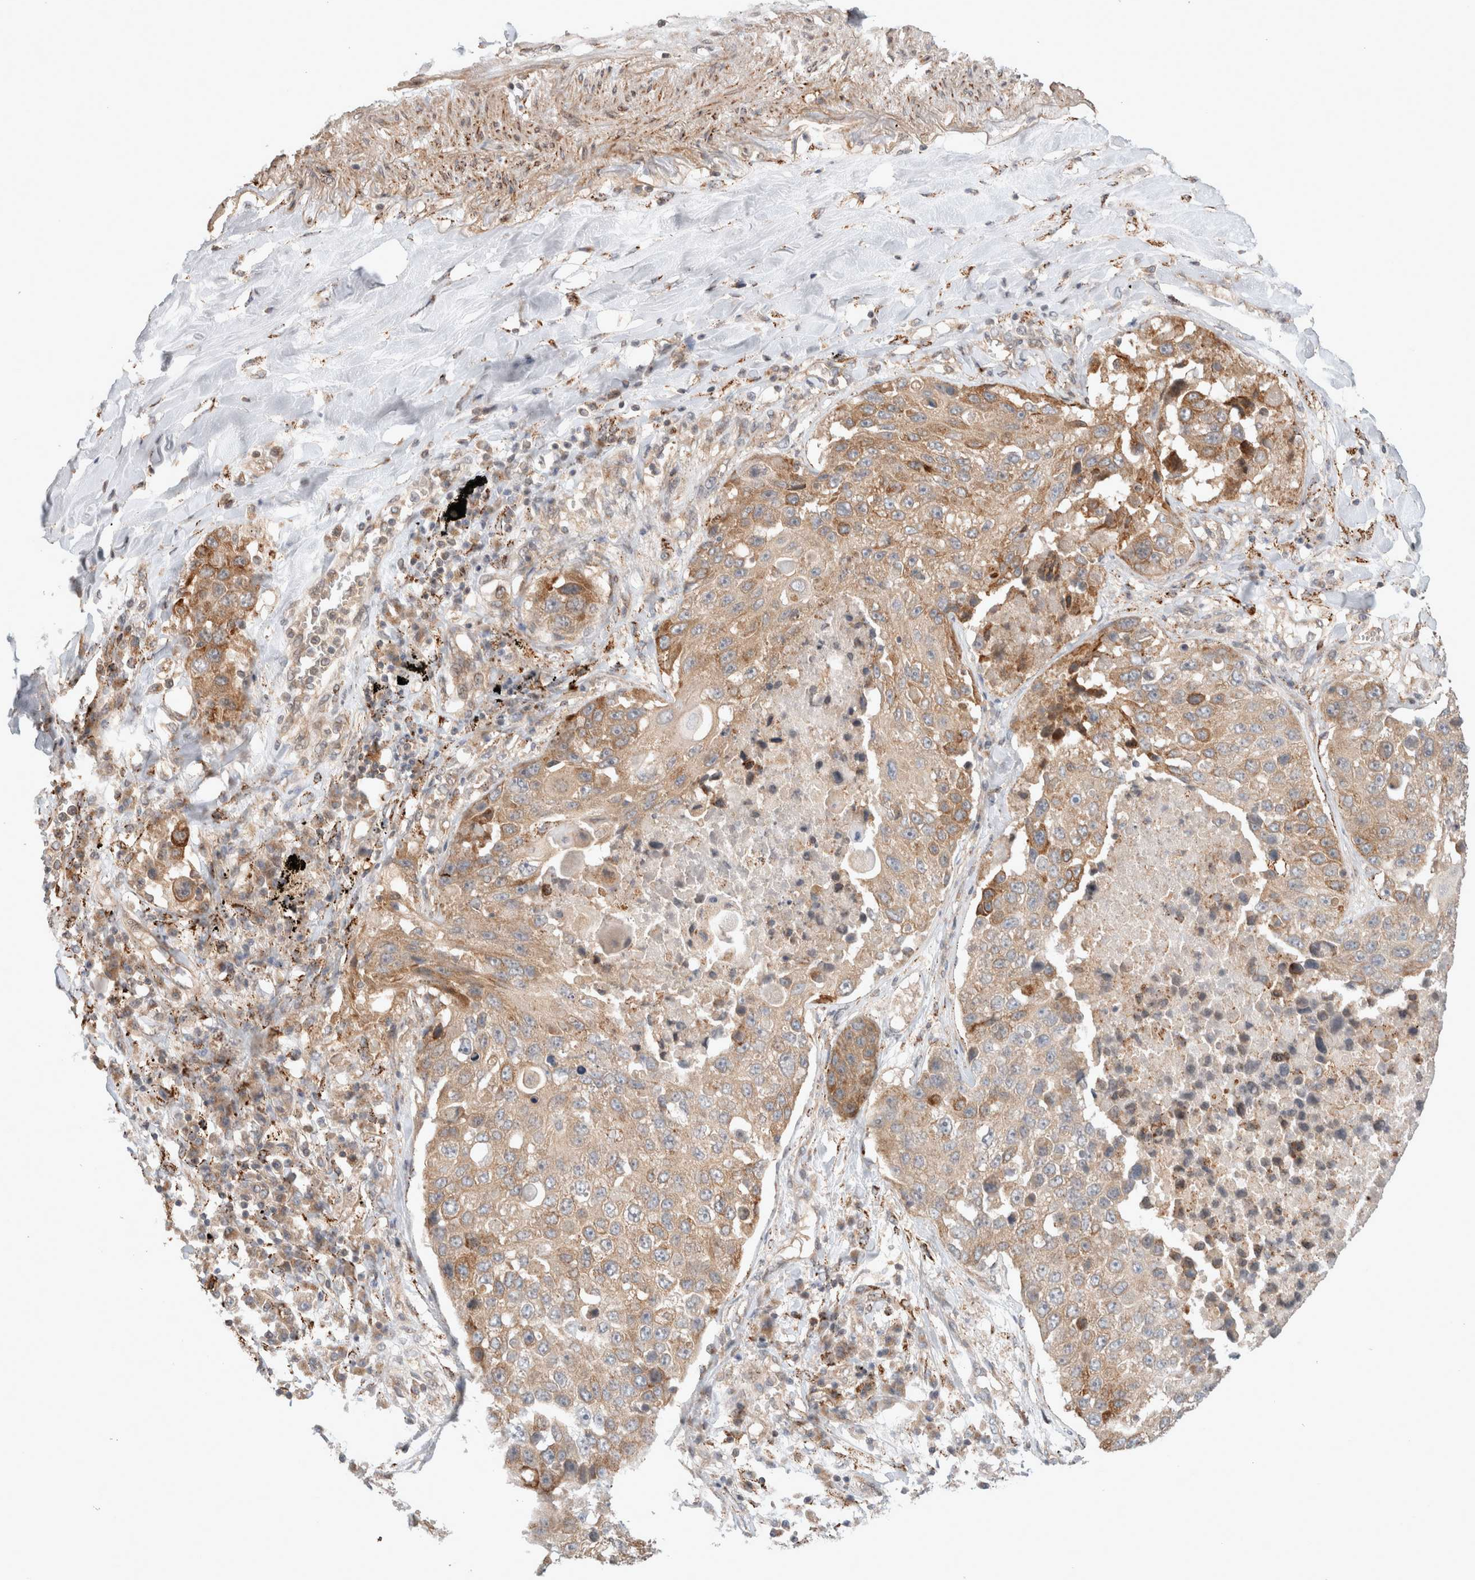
{"staining": {"intensity": "weak", "quantity": ">75%", "location": "cytoplasmic/membranous"}, "tissue": "lung cancer", "cell_type": "Tumor cells", "image_type": "cancer", "snomed": [{"axis": "morphology", "description": "Squamous cell carcinoma, NOS"}, {"axis": "topography", "description": "Lung"}], "caption": "Immunohistochemical staining of lung squamous cell carcinoma exhibits low levels of weak cytoplasmic/membranous protein positivity in approximately >75% of tumor cells.", "gene": "HROB", "patient": {"sex": "male", "age": 61}}